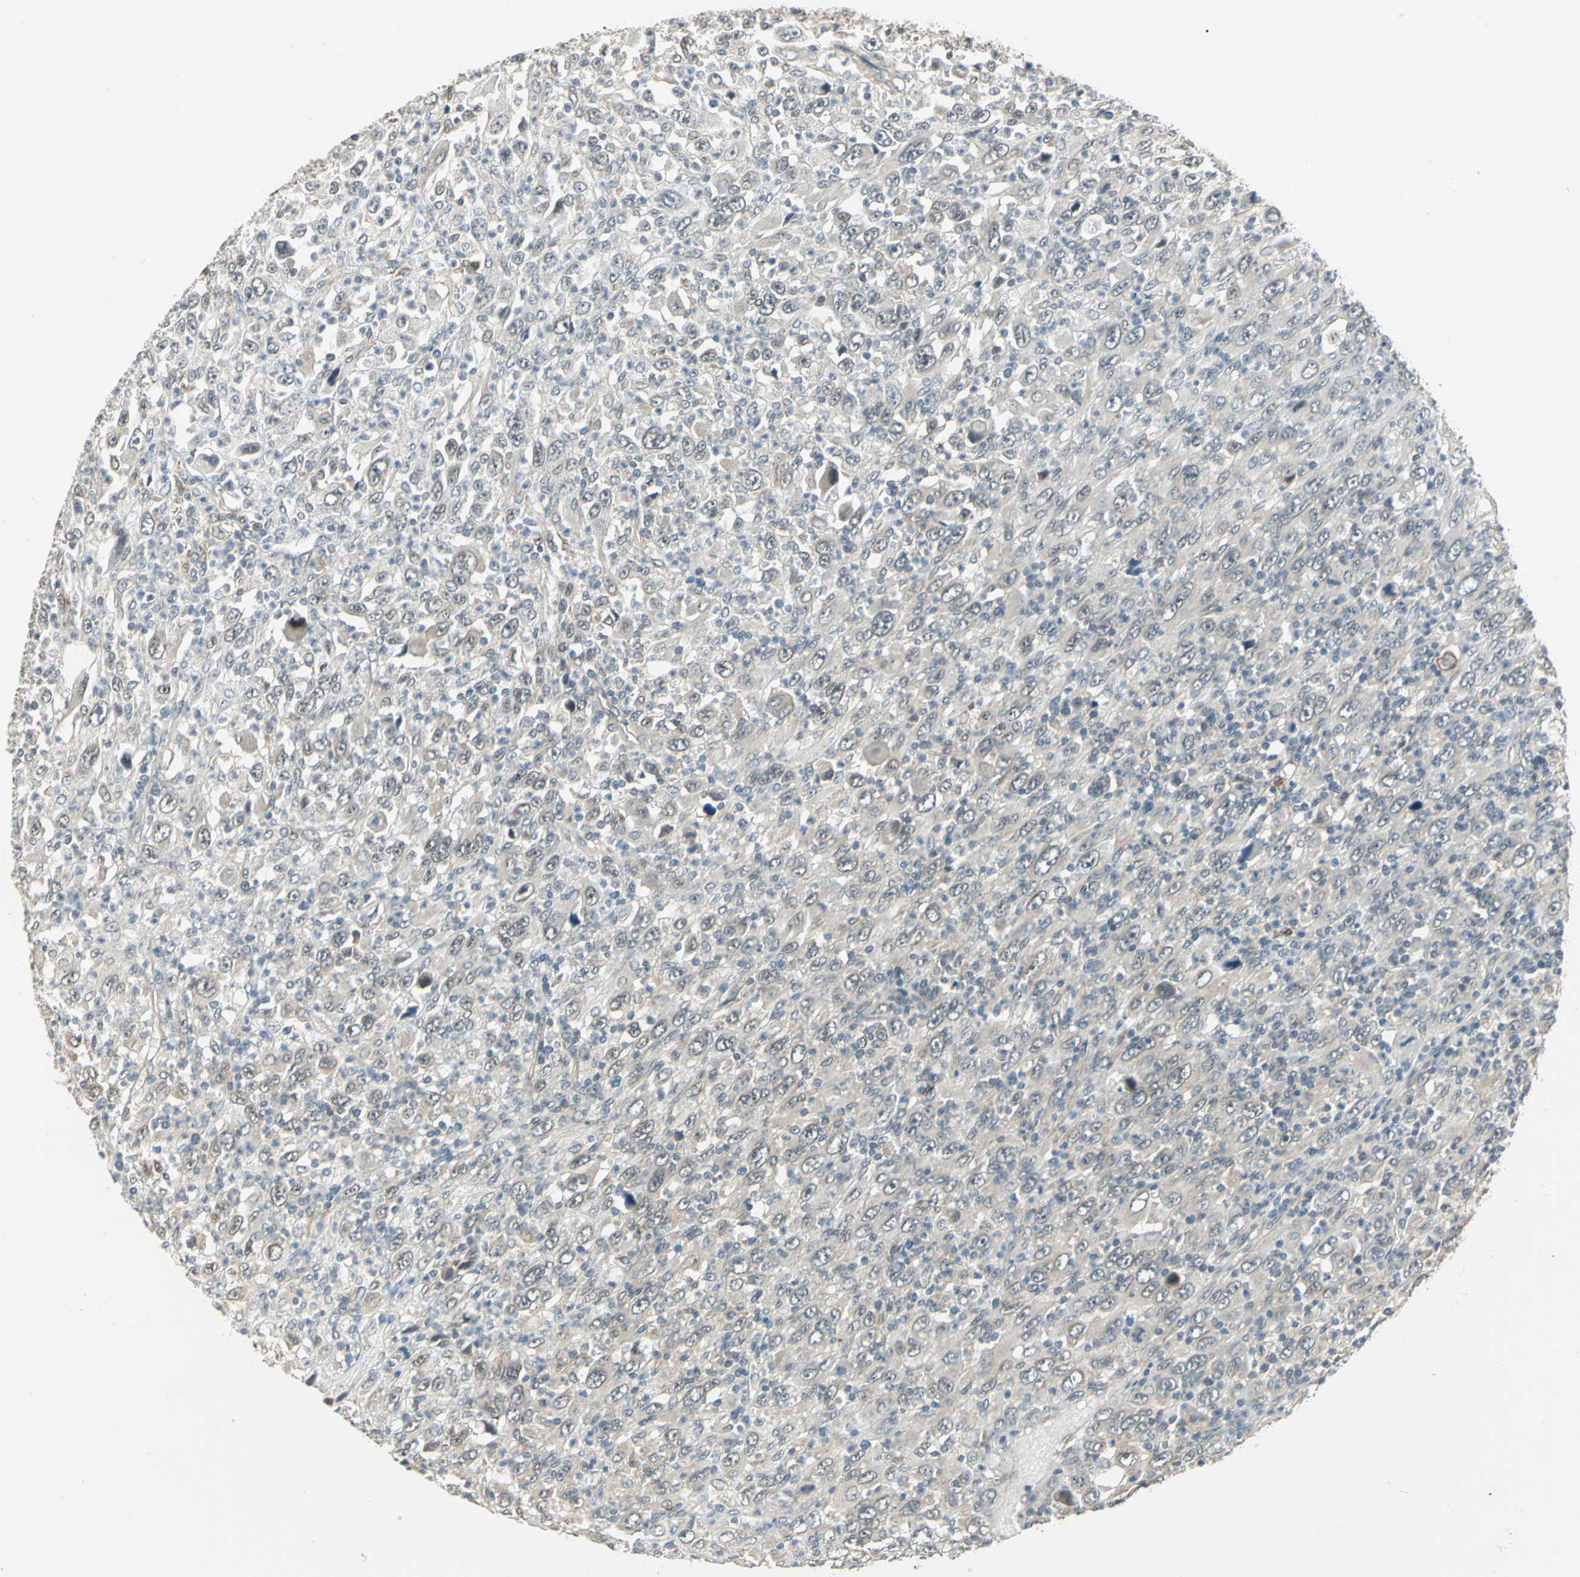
{"staining": {"intensity": "weak", "quantity": "<25%", "location": "cytoplasmic/membranous"}, "tissue": "melanoma", "cell_type": "Tumor cells", "image_type": "cancer", "snomed": [{"axis": "morphology", "description": "Malignant melanoma, Metastatic site"}, {"axis": "topography", "description": "Skin"}], "caption": "Immunohistochemistry (IHC) of malignant melanoma (metastatic site) displays no expression in tumor cells.", "gene": "PLAGL2", "patient": {"sex": "female", "age": 56}}